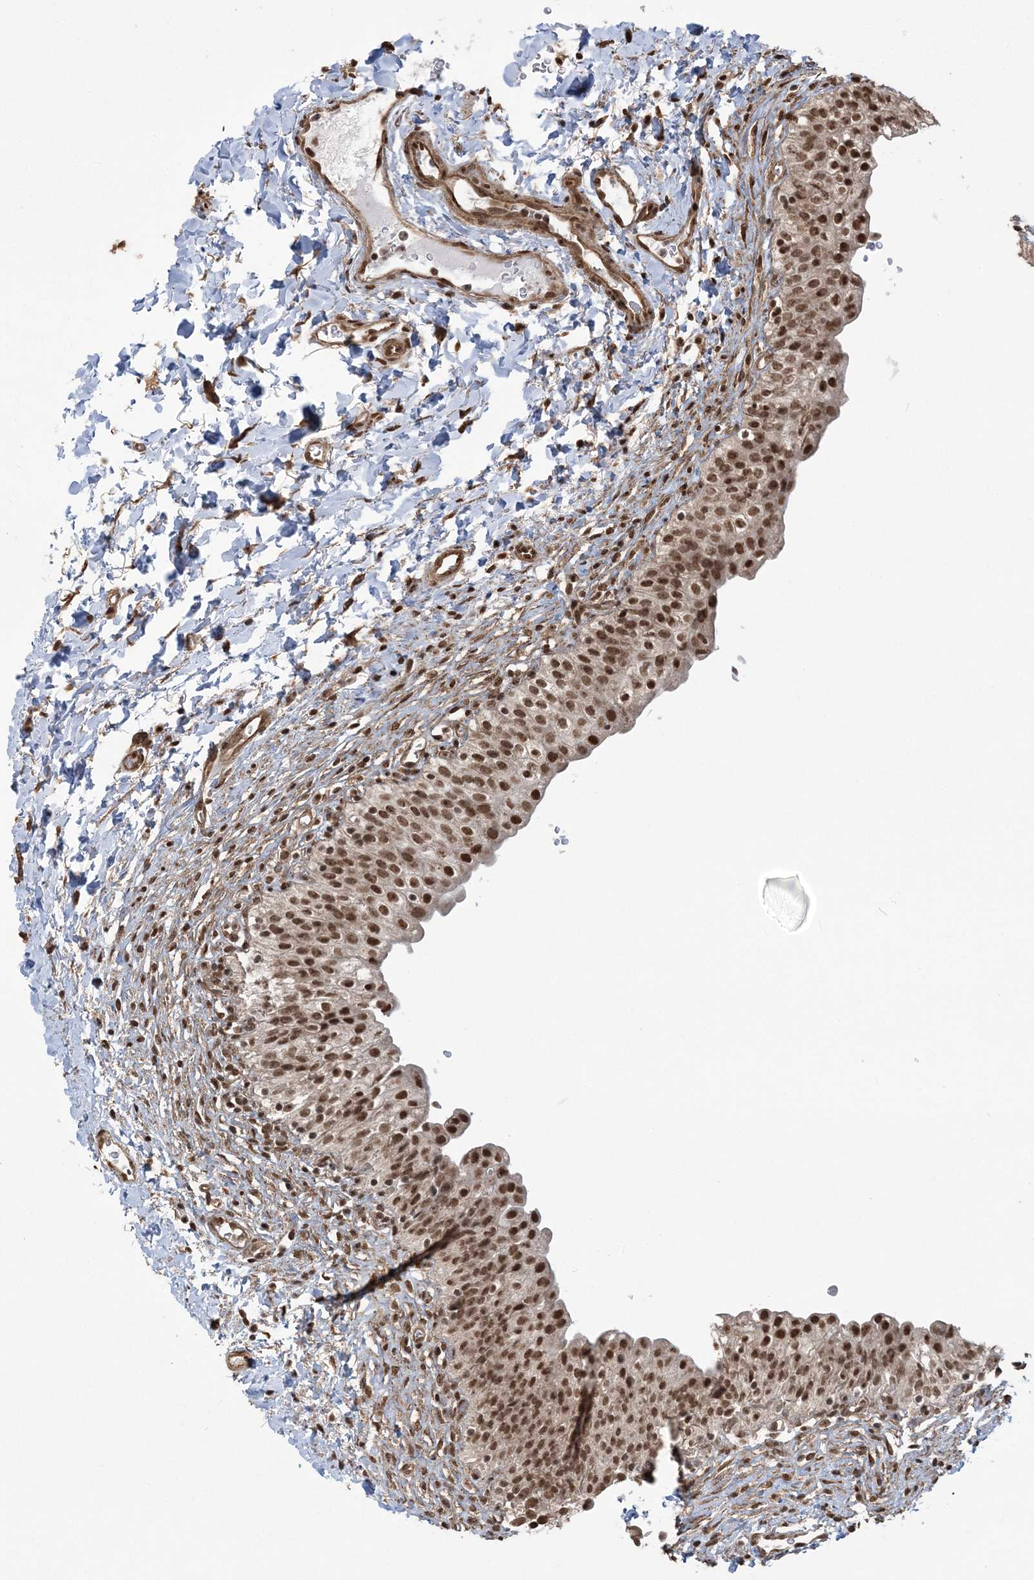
{"staining": {"intensity": "strong", "quantity": ">75%", "location": "nuclear"}, "tissue": "urinary bladder", "cell_type": "Urothelial cells", "image_type": "normal", "snomed": [{"axis": "morphology", "description": "Normal tissue, NOS"}, {"axis": "topography", "description": "Urinary bladder"}], "caption": "Immunohistochemistry of unremarkable human urinary bladder displays high levels of strong nuclear expression in approximately >75% of urothelial cells. The staining was performed using DAB to visualize the protein expression in brown, while the nuclei were stained in blue with hematoxylin (Magnification: 20x).", "gene": "ZNF839", "patient": {"sex": "male", "age": 55}}